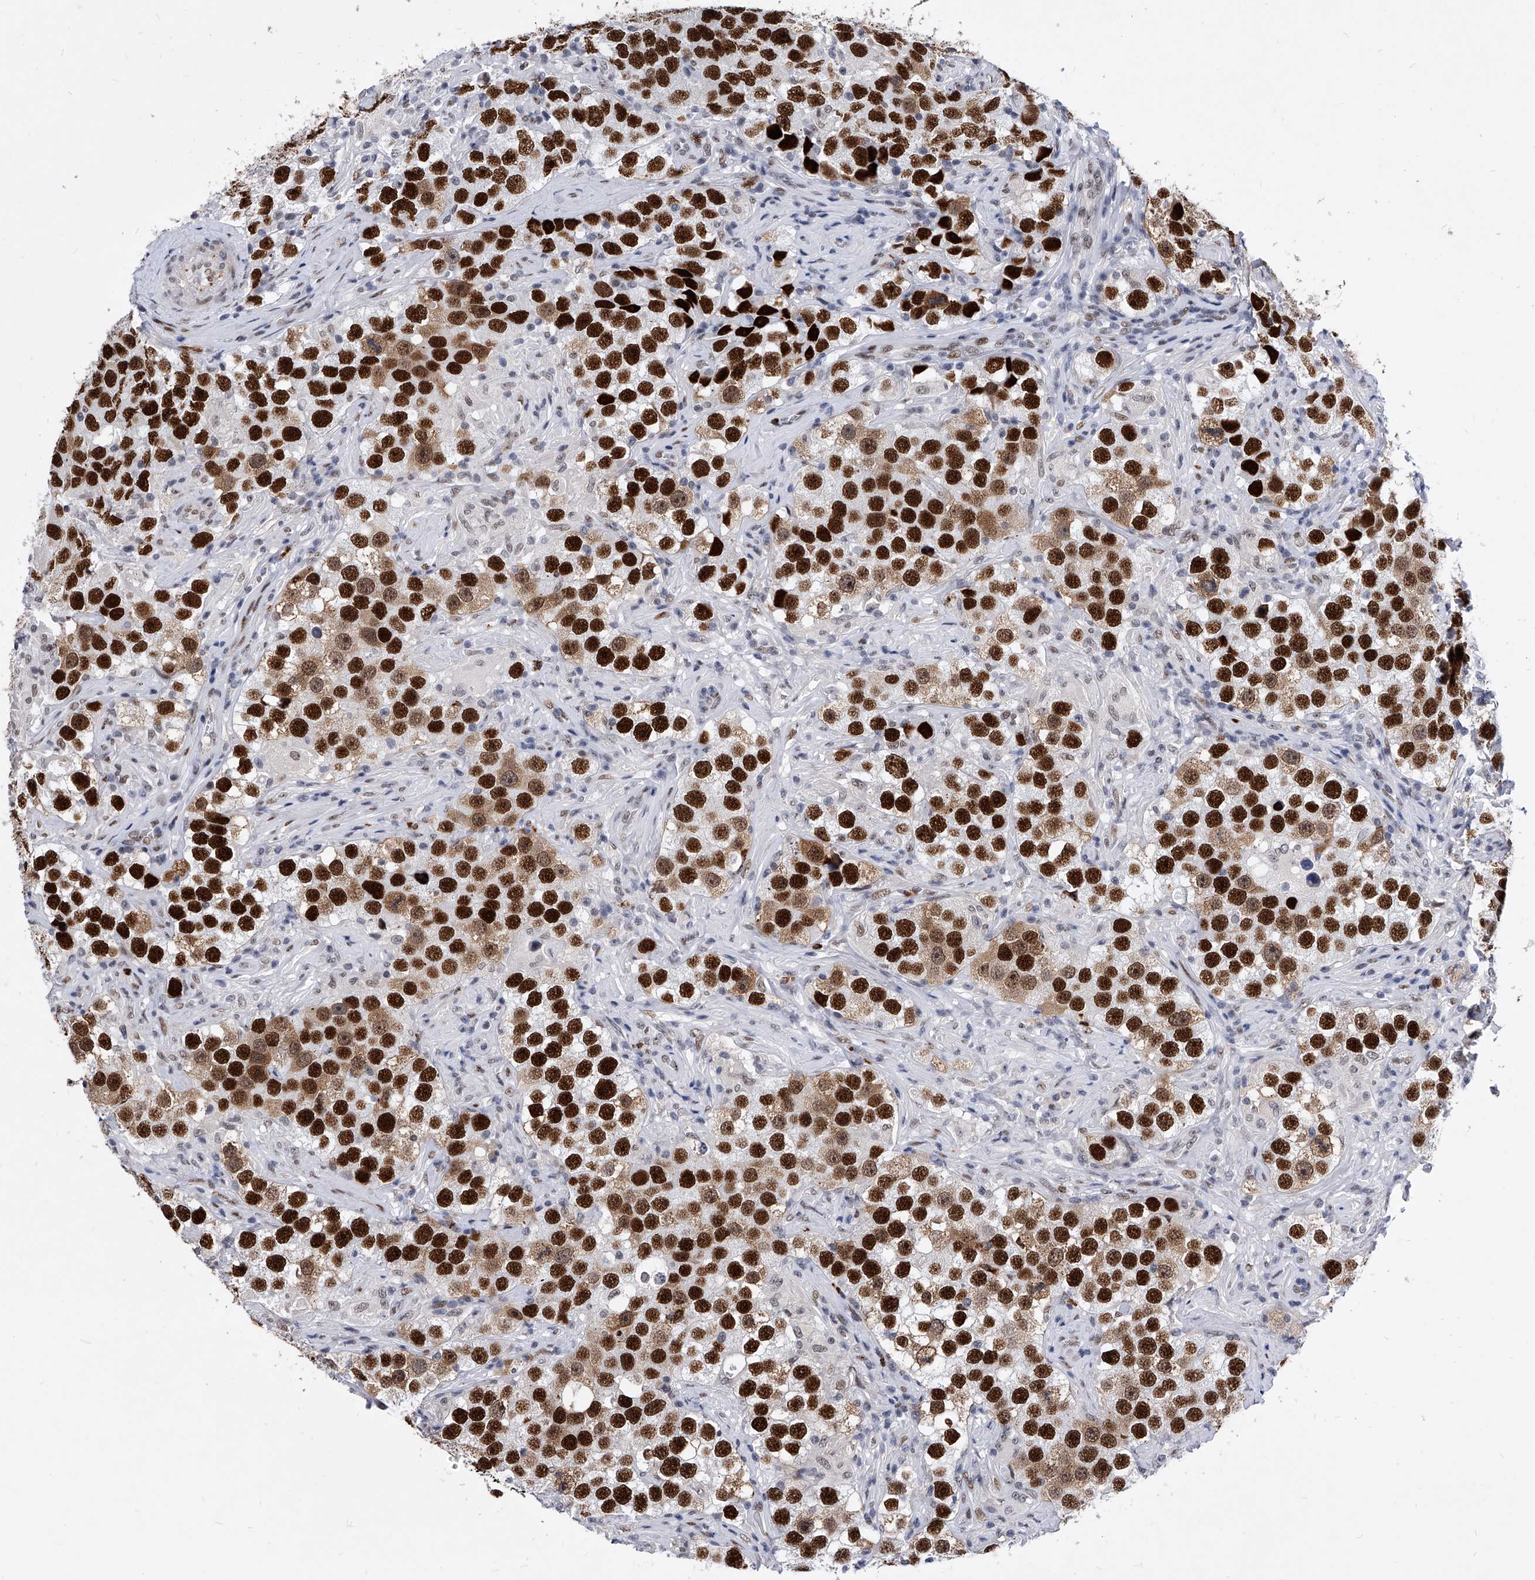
{"staining": {"intensity": "strong", "quantity": ">75%", "location": "nuclear"}, "tissue": "testis cancer", "cell_type": "Tumor cells", "image_type": "cancer", "snomed": [{"axis": "morphology", "description": "Seminoma, NOS"}, {"axis": "topography", "description": "Testis"}], "caption": "Strong nuclear staining is seen in about >75% of tumor cells in testis cancer. The protein of interest is shown in brown color, while the nuclei are stained blue.", "gene": "TESK2", "patient": {"sex": "male", "age": 49}}